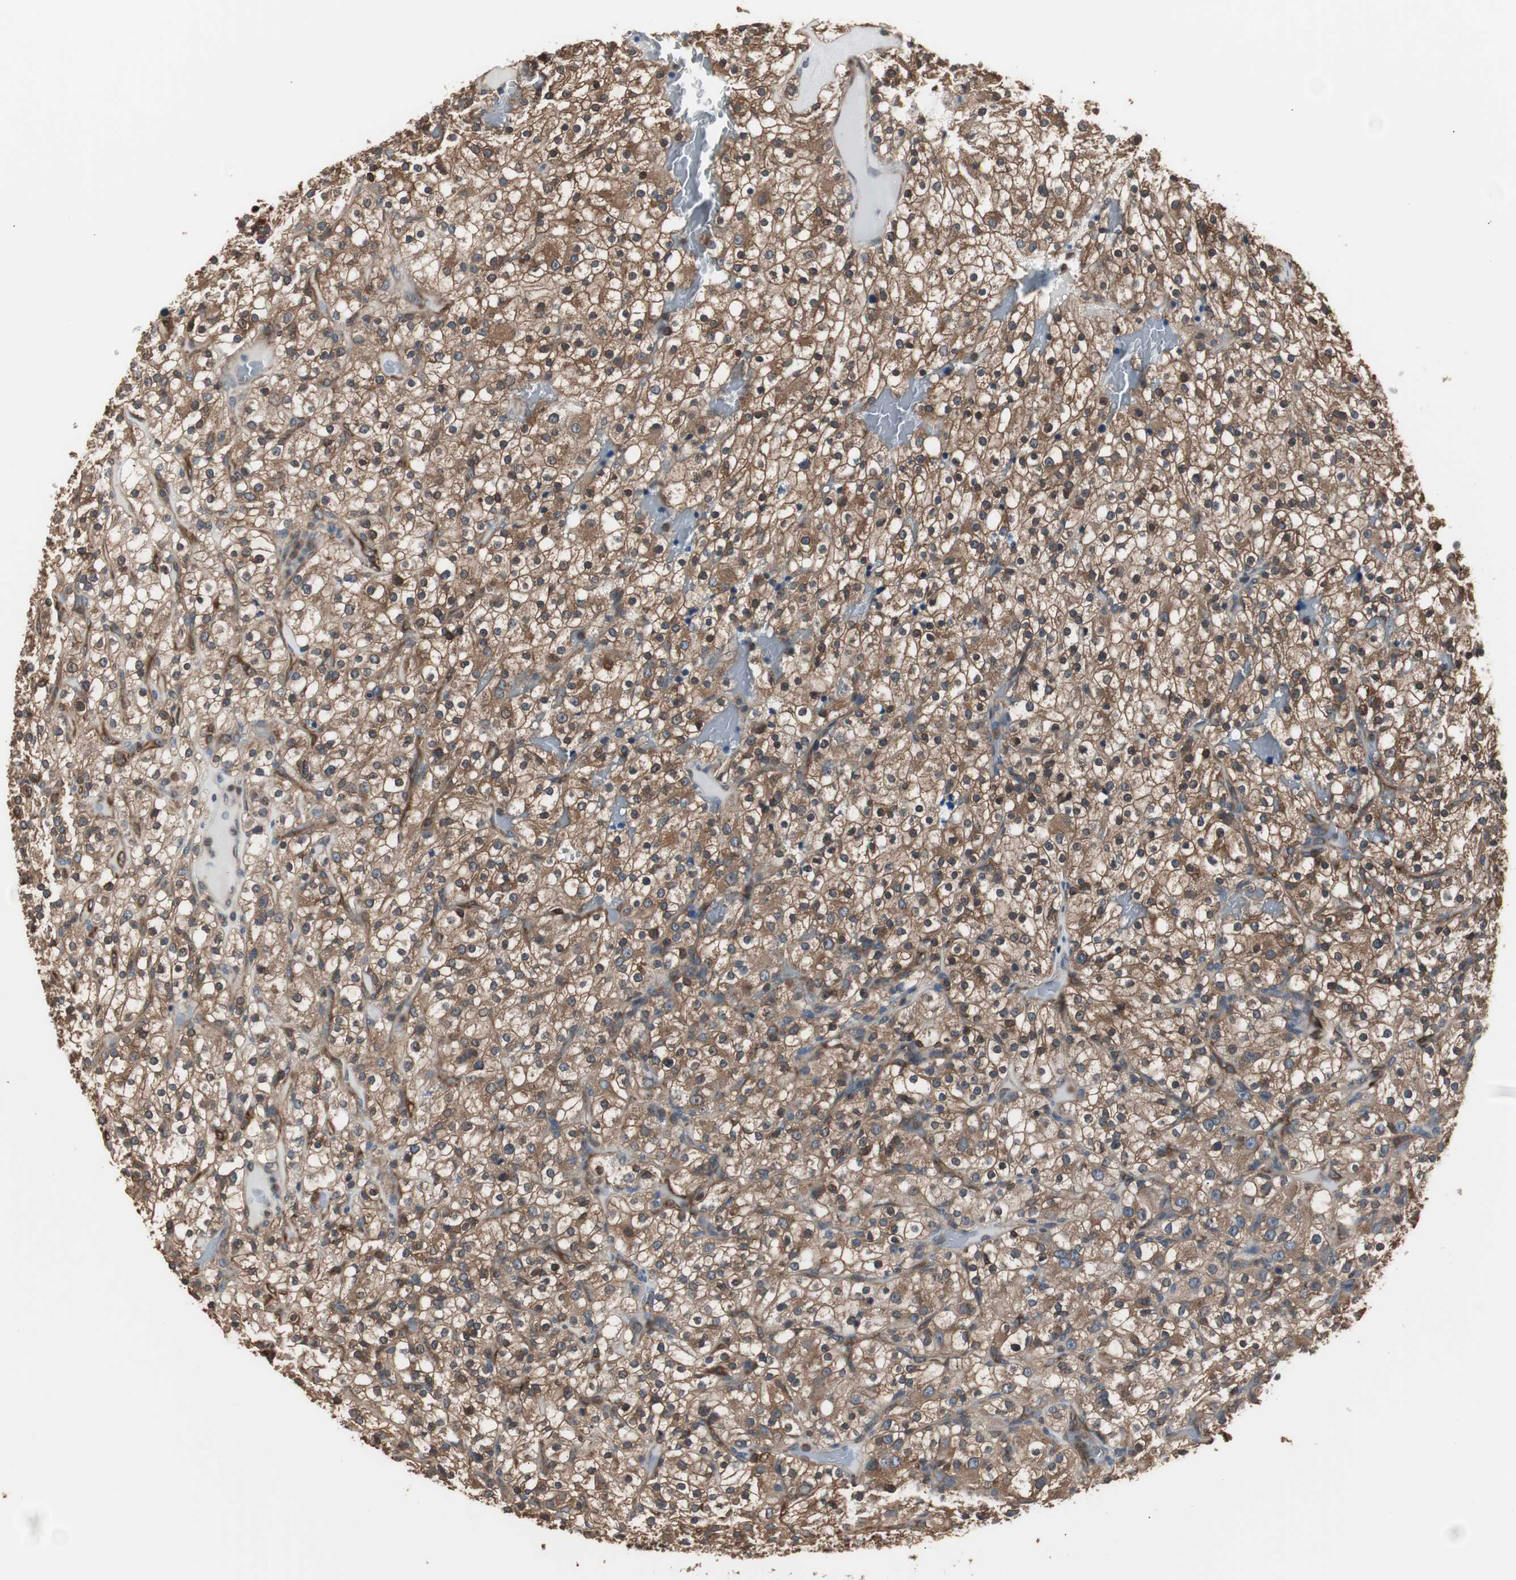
{"staining": {"intensity": "moderate", "quantity": ">75%", "location": "cytoplasmic/membranous"}, "tissue": "renal cancer", "cell_type": "Tumor cells", "image_type": "cancer", "snomed": [{"axis": "morphology", "description": "Normal tissue, NOS"}, {"axis": "morphology", "description": "Adenocarcinoma, NOS"}, {"axis": "topography", "description": "Kidney"}], "caption": "Immunohistochemical staining of renal cancer shows moderate cytoplasmic/membranous protein expression in approximately >75% of tumor cells. The protein of interest is shown in brown color, while the nuclei are stained blue.", "gene": "CAPNS1", "patient": {"sex": "female", "age": 72}}